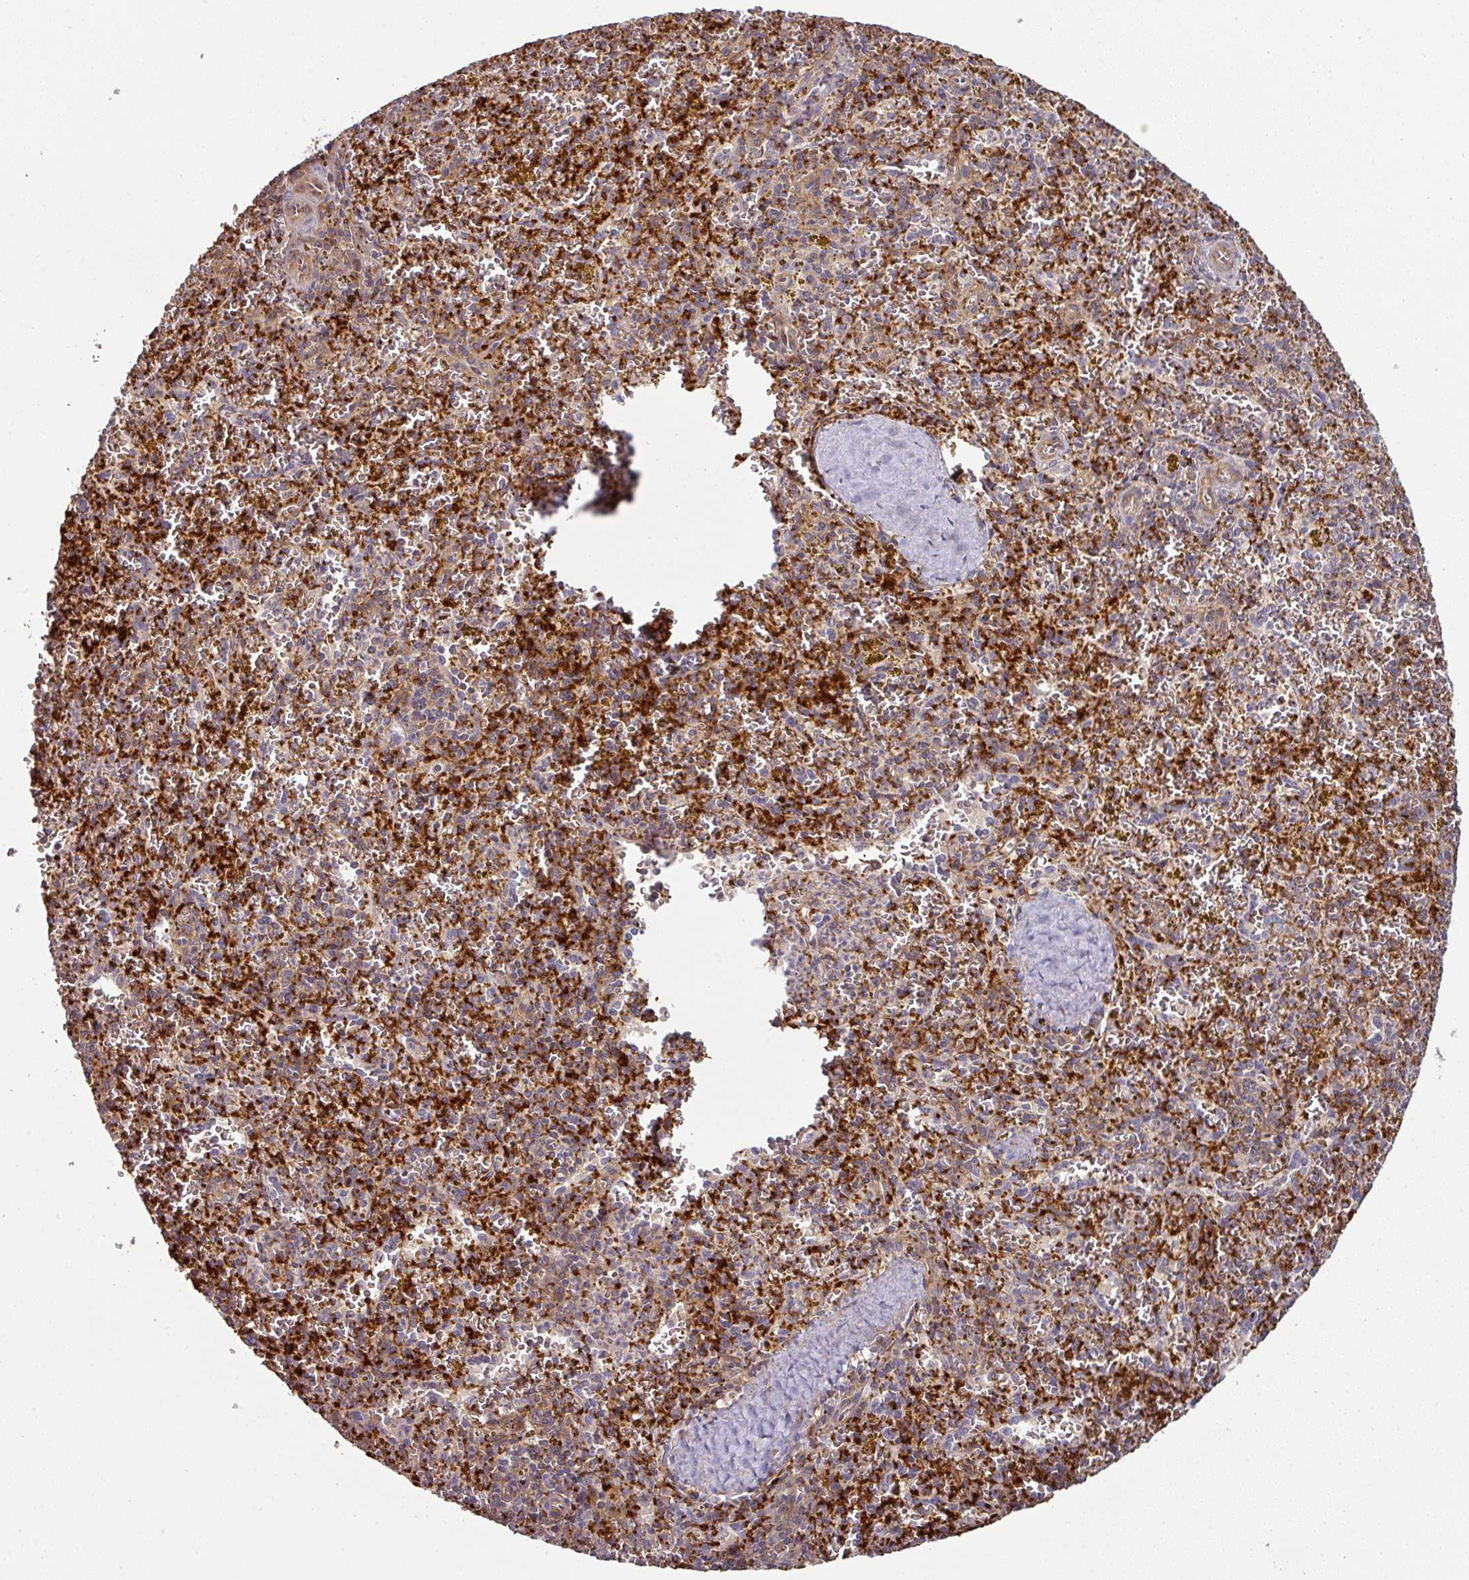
{"staining": {"intensity": "strong", "quantity": ">75%", "location": "cytoplasmic/membranous"}, "tissue": "spleen", "cell_type": "Cells in red pulp", "image_type": "normal", "snomed": [{"axis": "morphology", "description": "Normal tissue, NOS"}, {"axis": "topography", "description": "Spleen"}], "caption": "This image shows immunohistochemistry staining of unremarkable human spleen, with high strong cytoplasmic/membranous expression in approximately >75% of cells in red pulp.", "gene": "CASP2", "patient": {"sex": "male", "age": 57}}